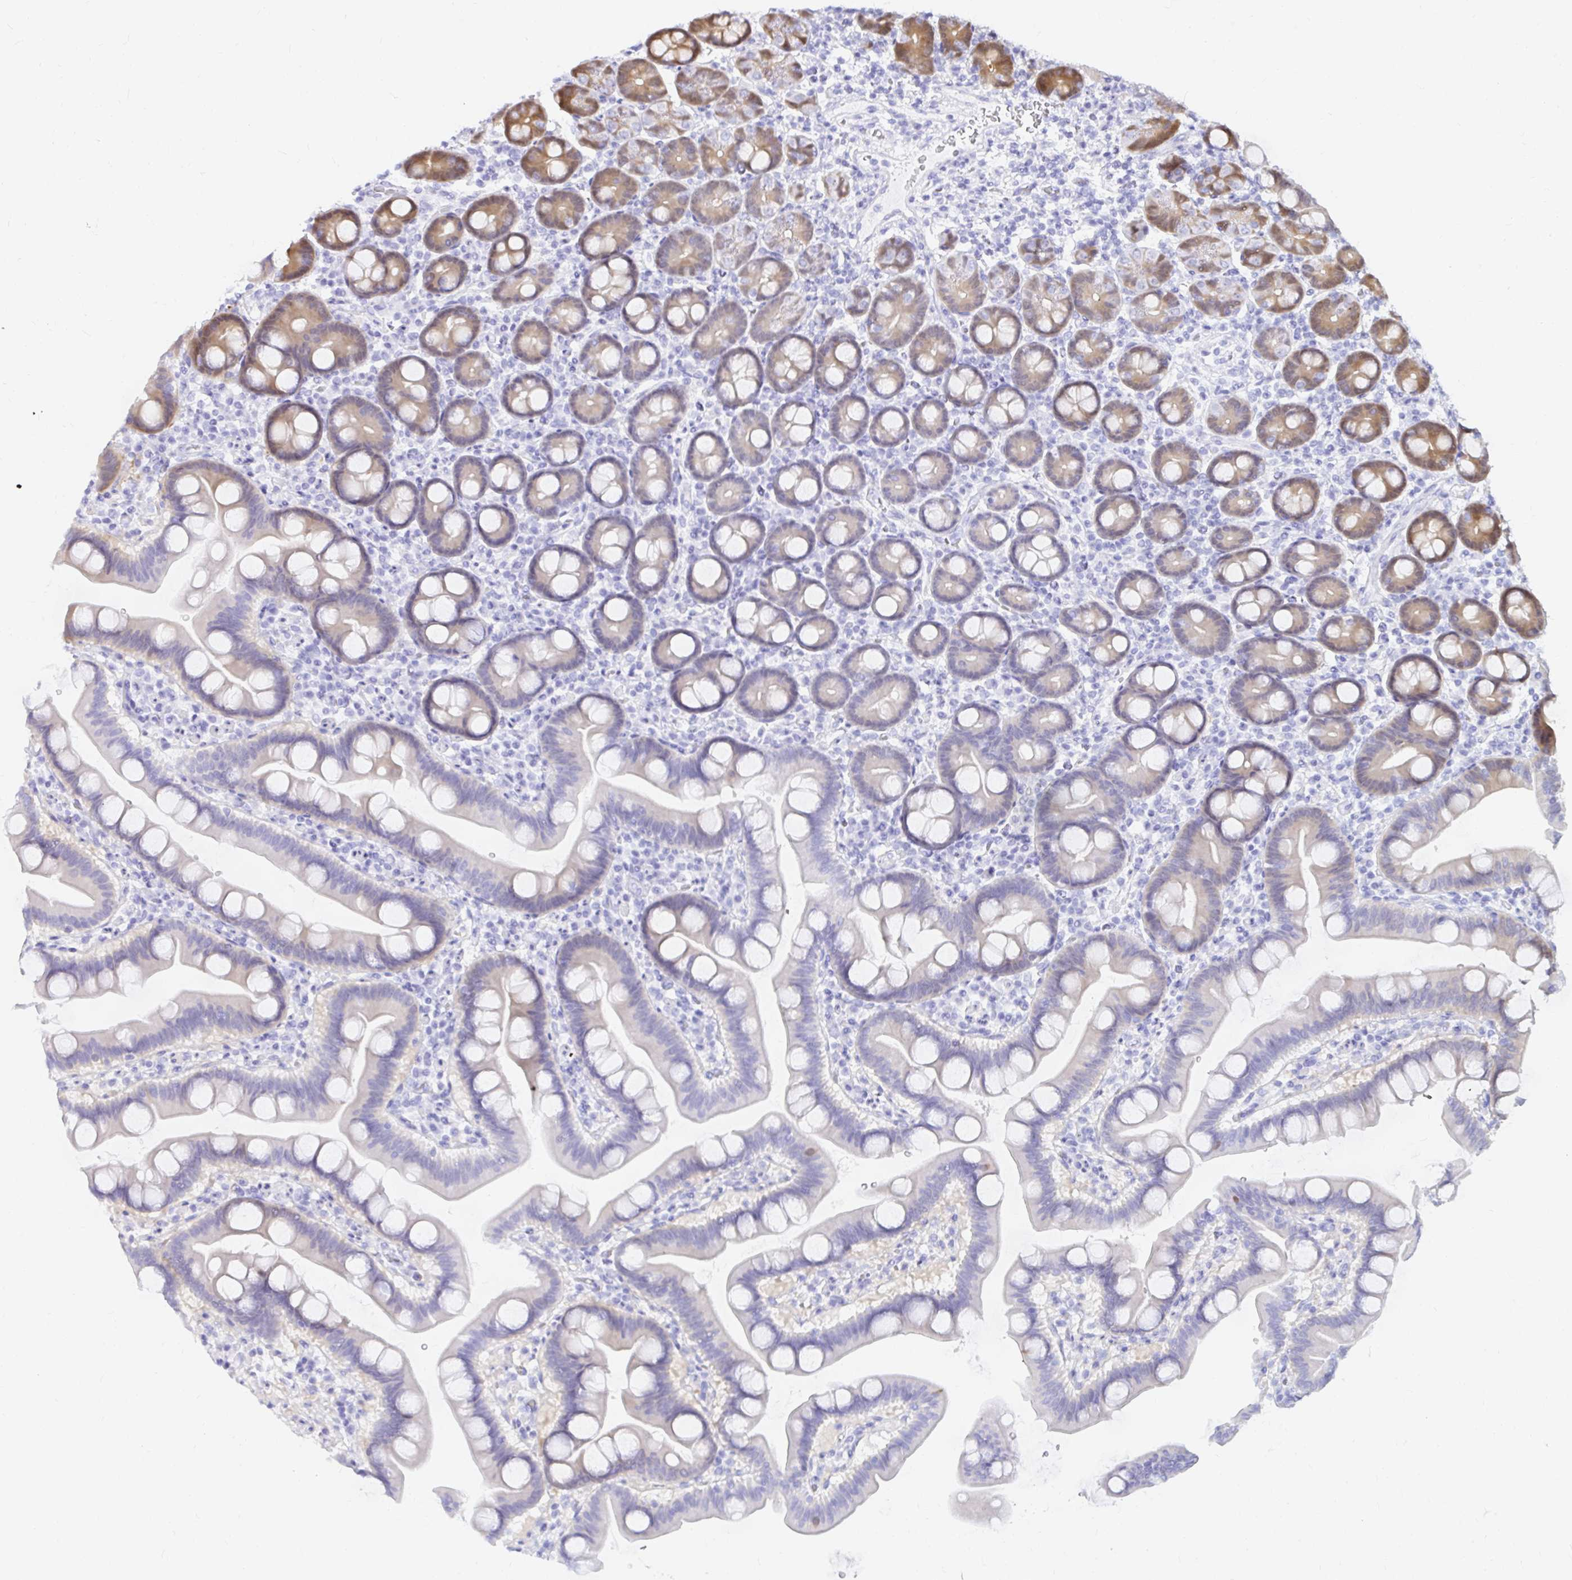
{"staining": {"intensity": "moderate", "quantity": "25%-75%", "location": "cytoplasmic/membranous"}, "tissue": "duodenum", "cell_type": "Glandular cells", "image_type": "normal", "snomed": [{"axis": "morphology", "description": "Normal tissue, NOS"}, {"axis": "topography", "description": "Duodenum"}], "caption": "Immunohistochemistry (IHC) (DAB (3,3'-diaminobenzidine)) staining of benign duodenum exhibits moderate cytoplasmic/membranous protein staining in about 25%-75% of glandular cells.", "gene": "PPP1R1B", "patient": {"sex": "male", "age": 59}}